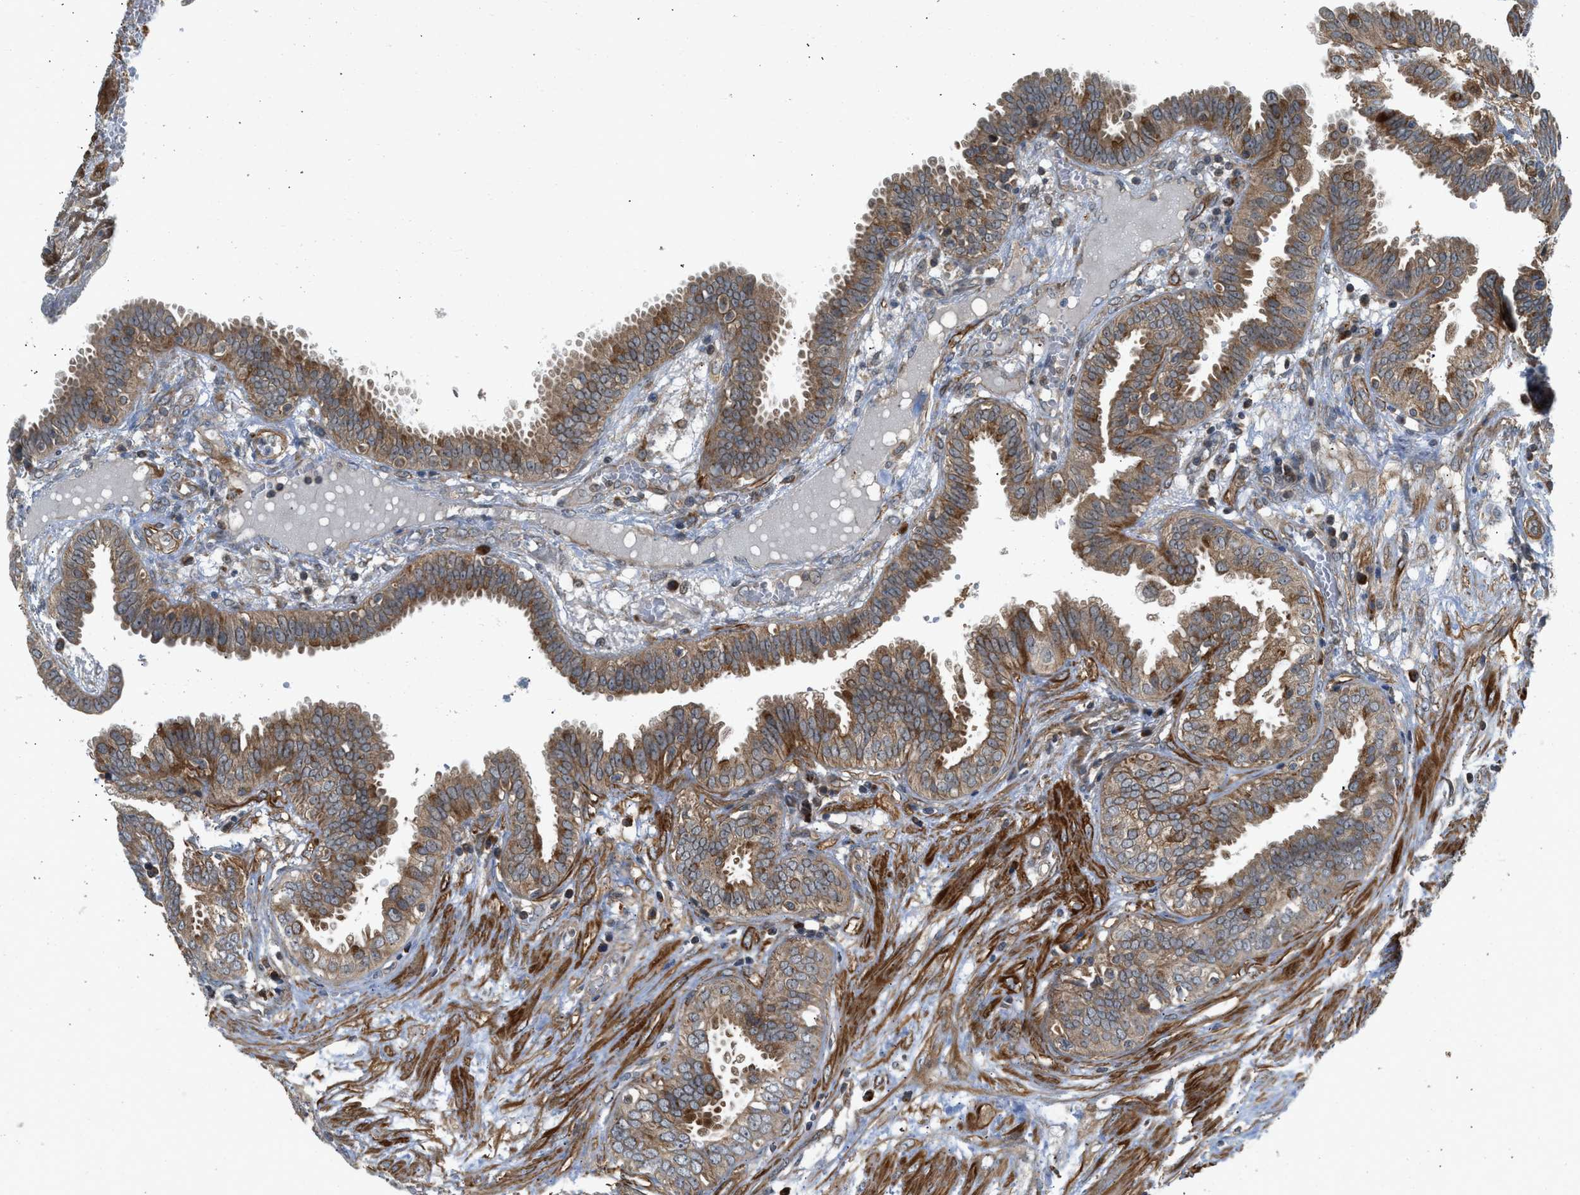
{"staining": {"intensity": "moderate", "quantity": ">75%", "location": "cytoplasmic/membranous"}, "tissue": "fallopian tube", "cell_type": "Glandular cells", "image_type": "normal", "snomed": [{"axis": "morphology", "description": "Normal tissue, NOS"}, {"axis": "topography", "description": "Fallopian tube"}, {"axis": "topography", "description": "Placenta"}], "caption": "Fallopian tube stained with immunohistochemistry demonstrates moderate cytoplasmic/membranous expression in approximately >75% of glandular cells.", "gene": "SESN2", "patient": {"sex": "female", "age": 32}}